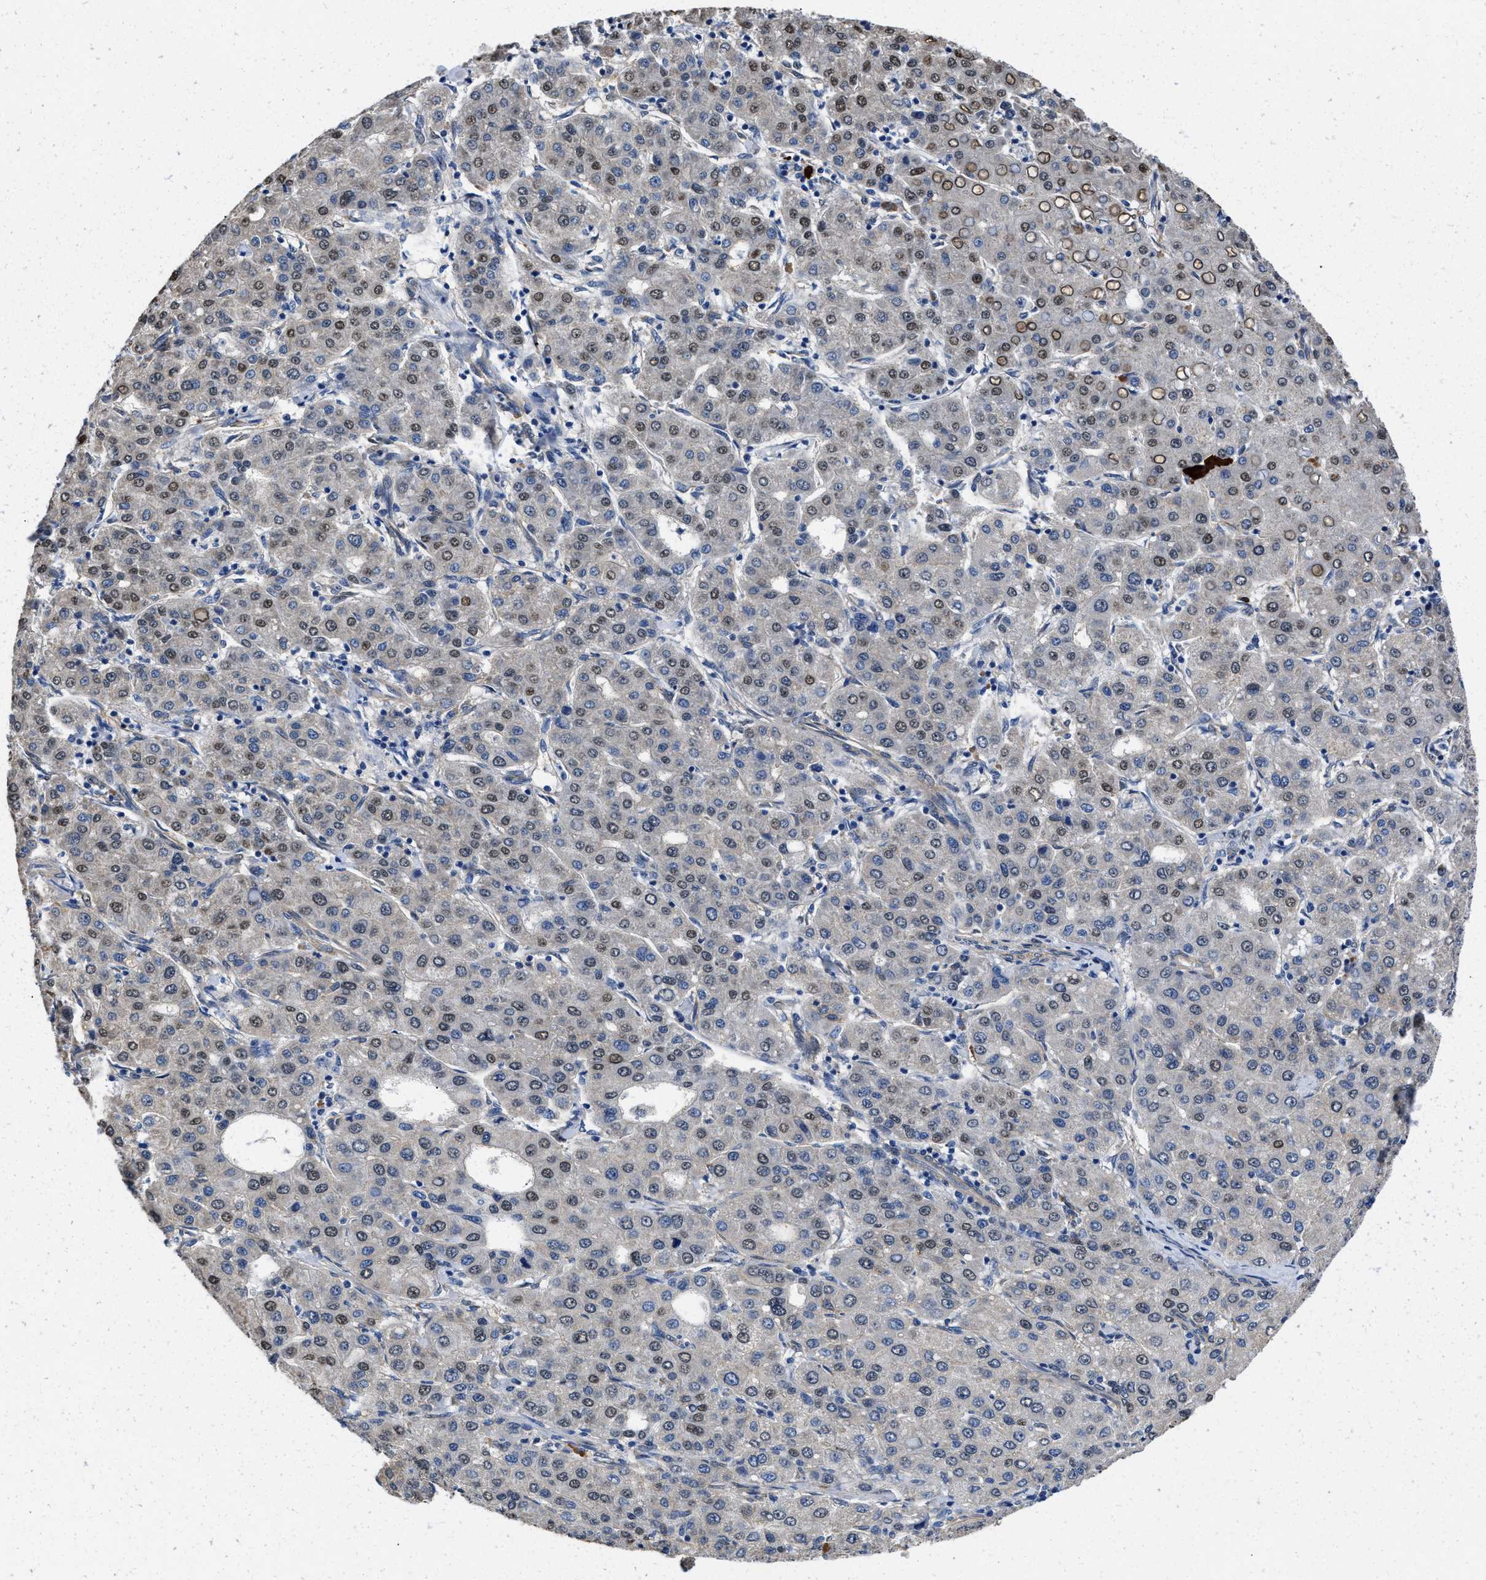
{"staining": {"intensity": "moderate", "quantity": "25%-75%", "location": "nuclear"}, "tissue": "liver cancer", "cell_type": "Tumor cells", "image_type": "cancer", "snomed": [{"axis": "morphology", "description": "Carcinoma, Hepatocellular, NOS"}, {"axis": "topography", "description": "Liver"}], "caption": "Liver cancer (hepatocellular carcinoma) stained with immunohistochemistry demonstrates moderate nuclear staining in approximately 25%-75% of tumor cells.", "gene": "RAPH1", "patient": {"sex": "male", "age": 65}}